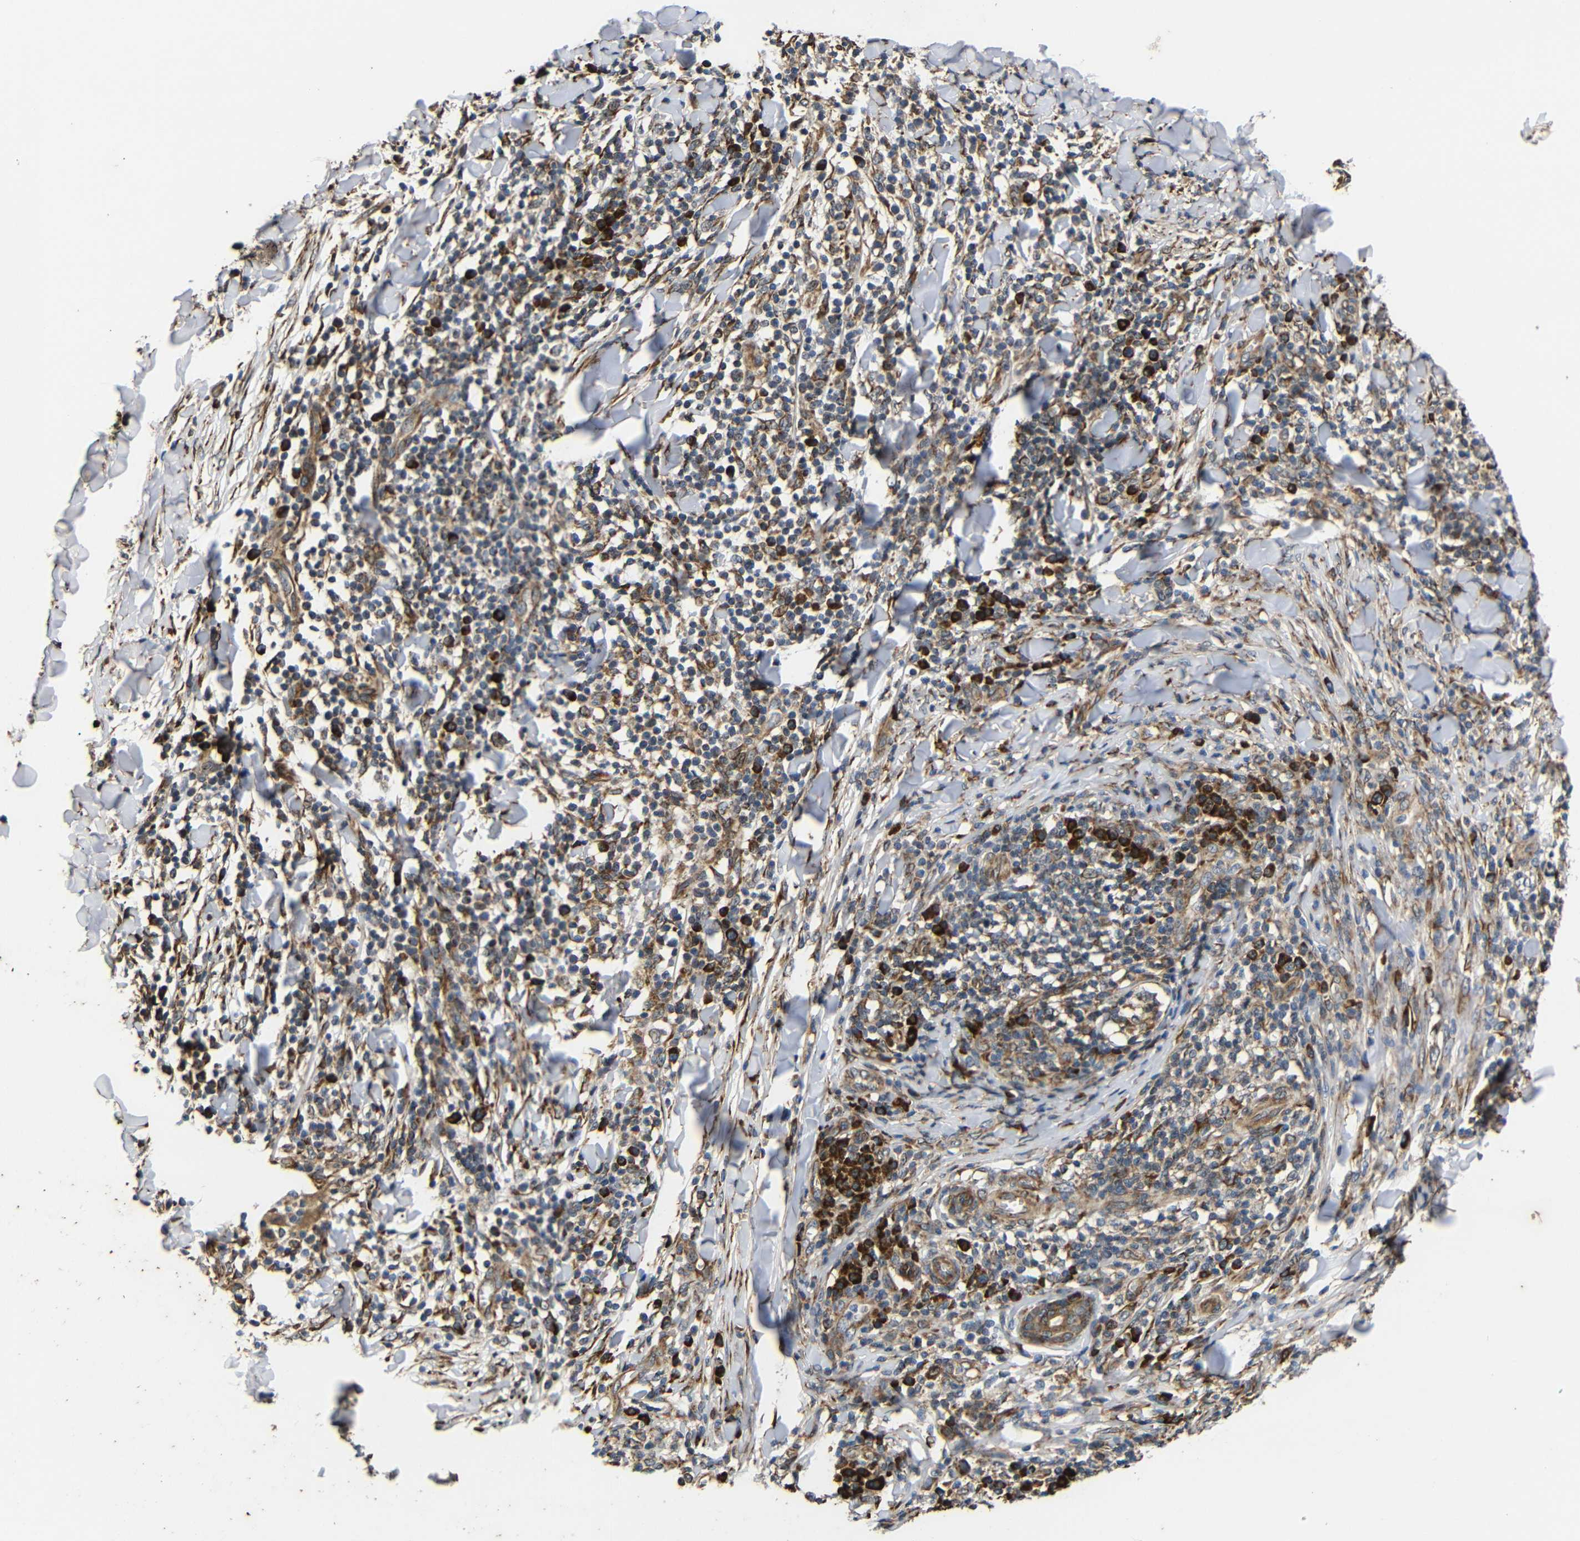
{"staining": {"intensity": "strong", "quantity": "25%-75%", "location": "cytoplasmic/membranous"}, "tissue": "skin cancer", "cell_type": "Tumor cells", "image_type": "cancer", "snomed": [{"axis": "morphology", "description": "Squamous cell carcinoma, NOS"}, {"axis": "topography", "description": "Skin"}], "caption": "Immunohistochemical staining of skin cancer (squamous cell carcinoma) shows high levels of strong cytoplasmic/membranous expression in about 25%-75% of tumor cells.", "gene": "KANK4", "patient": {"sex": "male", "age": 24}}